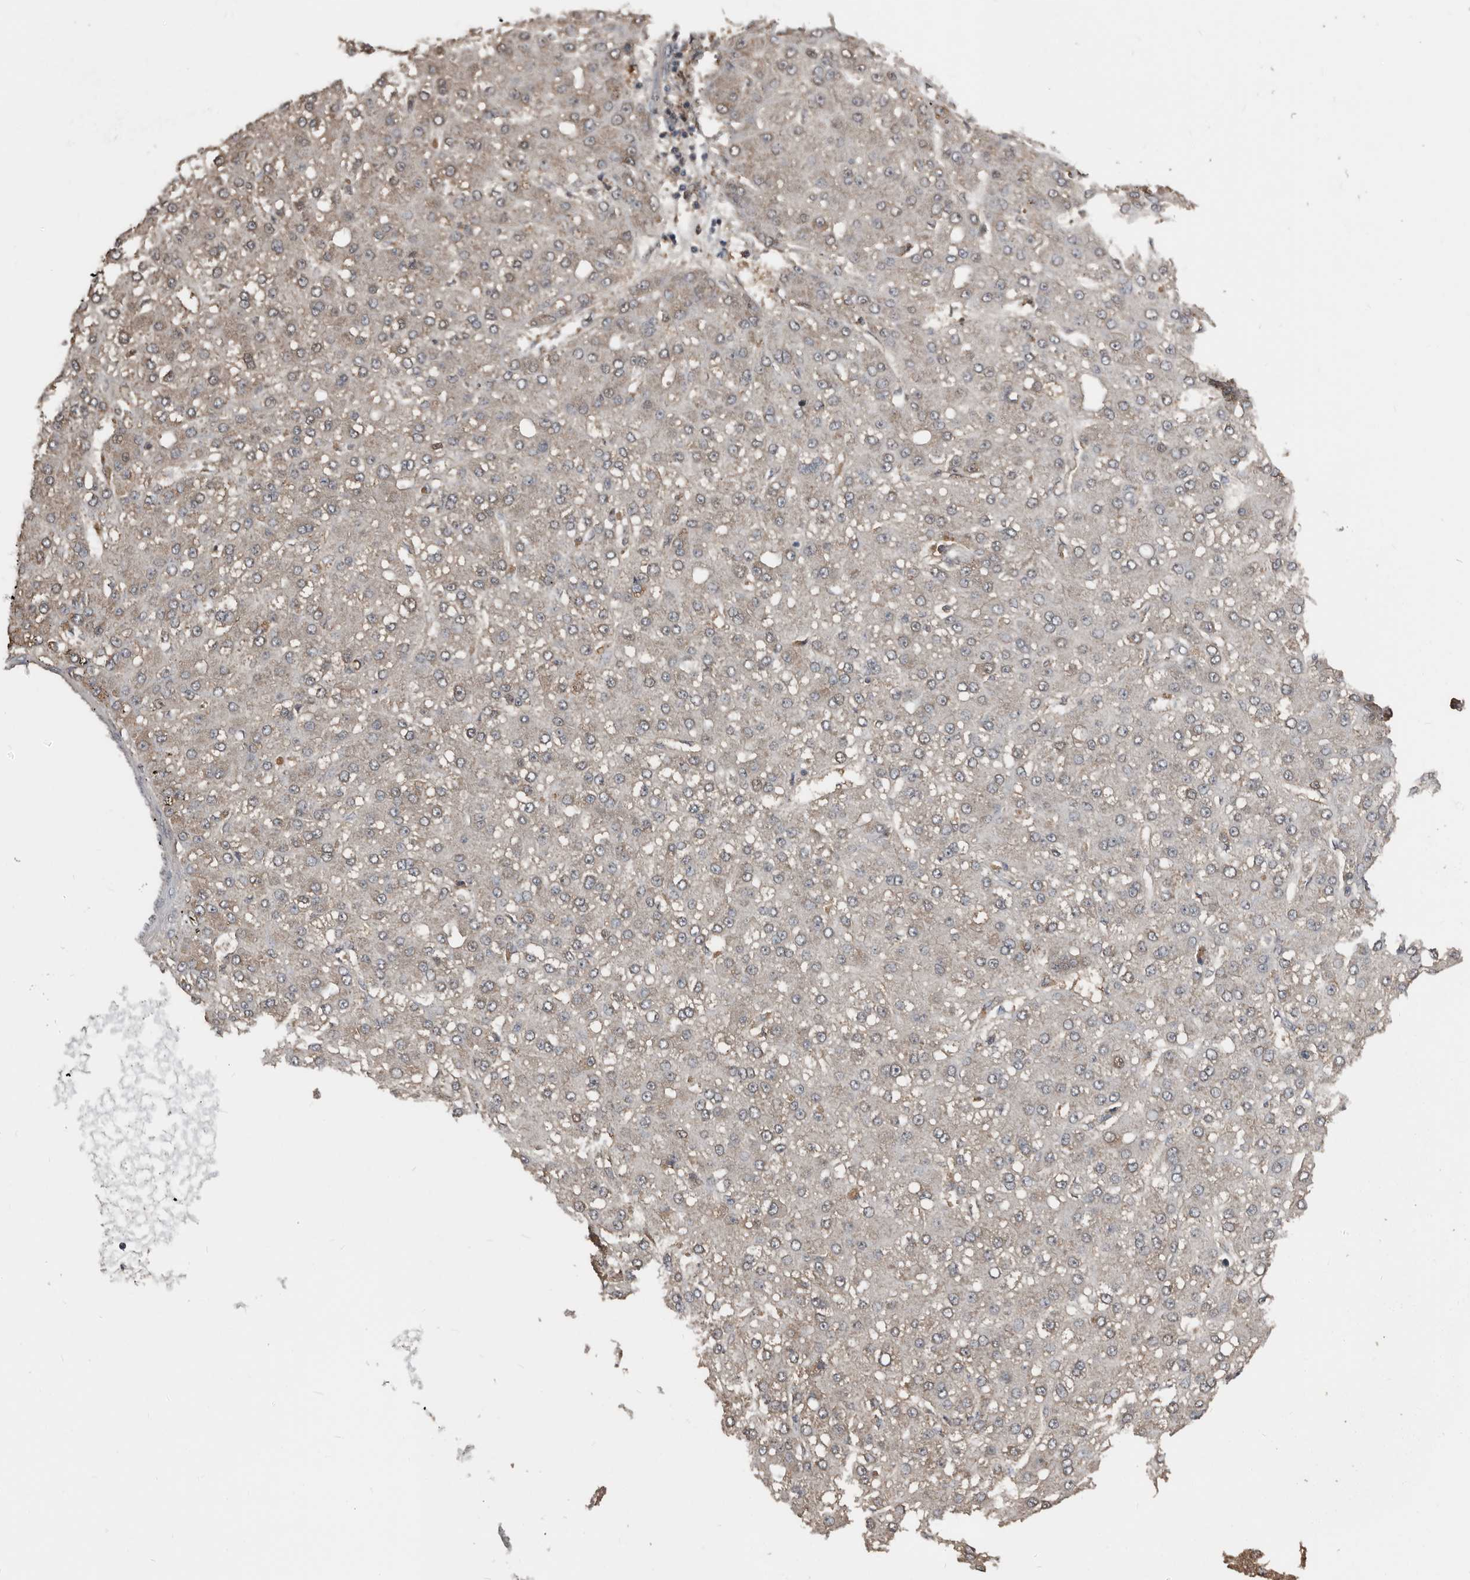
{"staining": {"intensity": "weak", "quantity": ">75%", "location": "cytoplasmic/membranous"}, "tissue": "liver cancer", "cell_type": "Tumor cells", "image_type": "cancer", "snomed": [{"axis": "morphology", "description": "Carcinoma, Hepatocellular, NOS"}, {"axis": "topography", "description": "Liver"}], "caption": "Immunohistochemistry (IHC) staining of liver cancer, which shows low levels of weak cytoplasmic/membranous expression in approximately >75% of tumor cells indicating weak cytoplasmic/membranous protein expression. The staining was performed using DAB (brown) for protein detection and nuclei were counterstained in hematoxylin (blue).", "gene": "KCNJ8", "patient": {"sex": "male", "age": 67}}